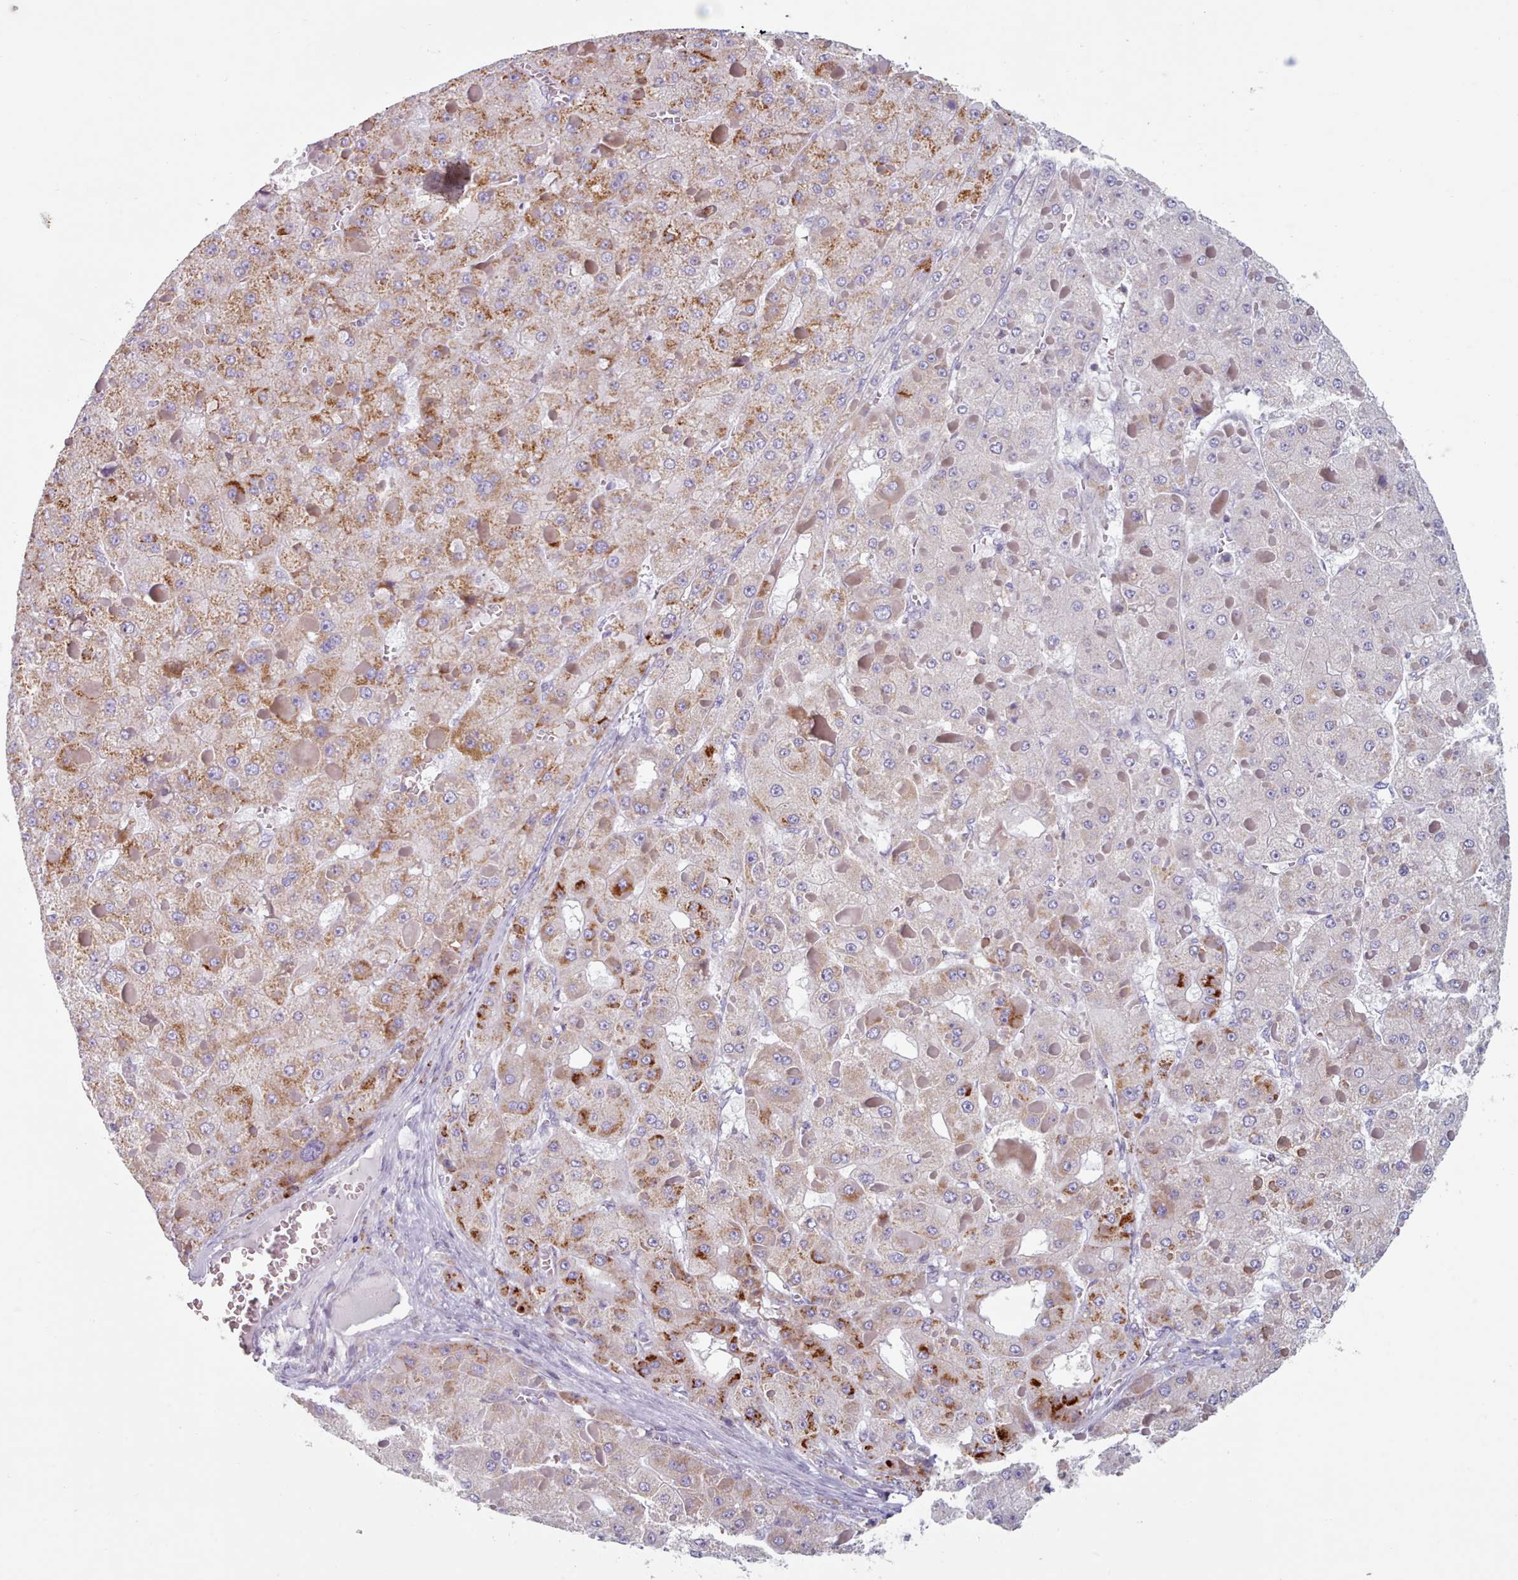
{"staining": {"intensity": "moderate", "quantity": "25%-75%", "location": "cytoplasmic/membranous"}, "tissue": "liver cancer", "cell_type": "Tumor cells", "image_type": "cancer", "snomed": [{"axis": "morphology", "description": "Carcinoma, Hepatocellular, NOS"}, {"axis": "topography", "description": "Liver"}], "caption": "Protein expression analysis of liver hepatocellular carcinoma demonstrates moderate cytoplasmic/membranous positivity in approximately 25%-75% of tumor cells. The staining is performed using DAB (3,3'-diaminobenzidine) brown chromogen to label protein expression. The nuclei are counter-stained blue using hematoxylin.", "gene": "FAM170B", "patient": {"sex": "female", "age": 73}}